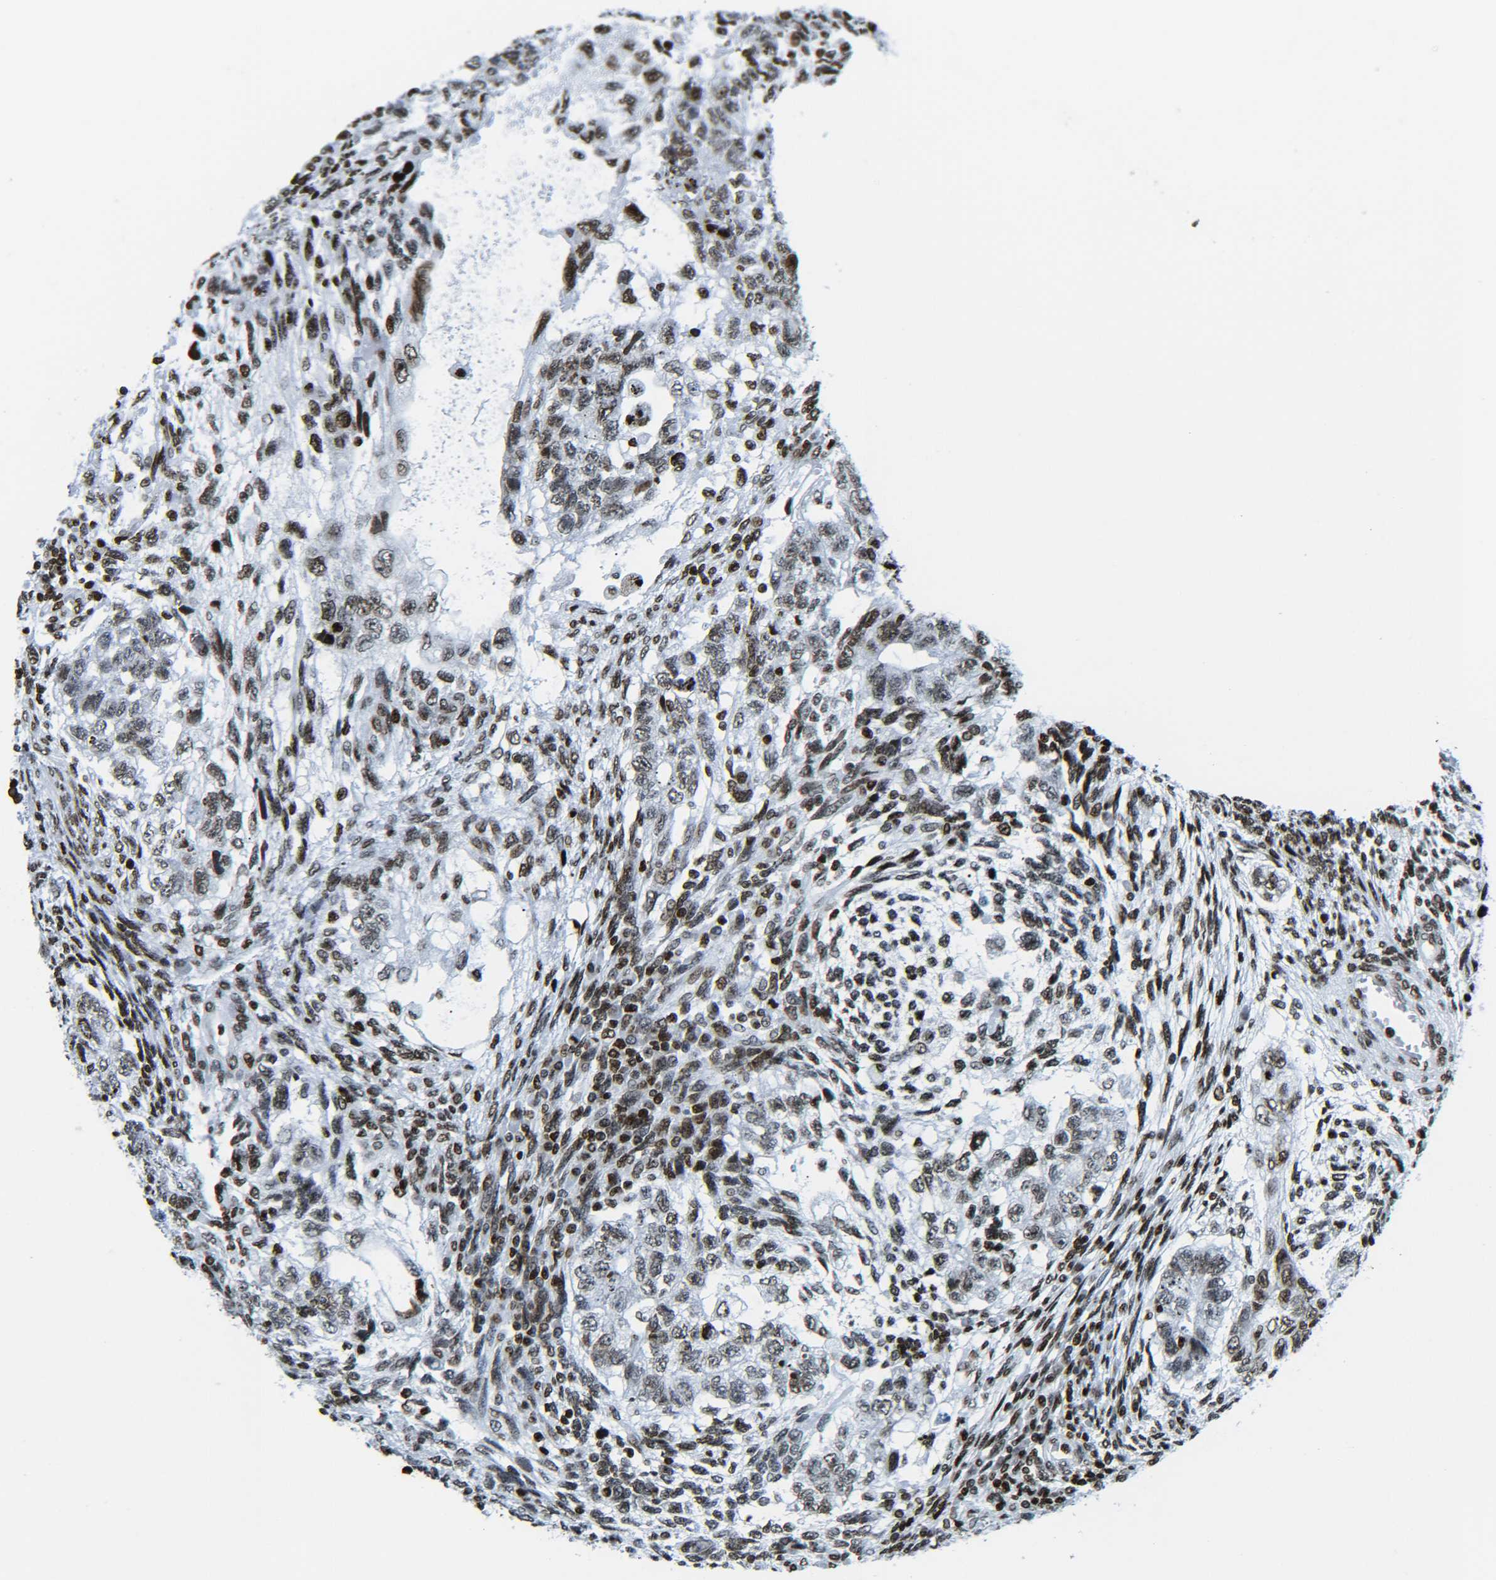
{"staining": {"intensity": "moderate", "quantity": "25%-75%", "location": "nuclear"}, "tissue": "testis cancer", "cell_type": "Tumor cells", "image_type": "cancer", "snomed": [{"axis": "morphology", "description": "Normal tissue, NOS"}, {"axis": "morphology", "description": "Carcinoma, Embryonal, NOS"}, {"axis": "topography", "description": "Testis"}], "caption": "IHC histopathology image of neoplastic tissue: human embryonal carcinoma (testis) stained using IHC reveals medium levels of moderate protein expression localized specifically in the nuclear of tumor cells, appearing as a nuclear brown color.", "gene": "H2AX", "patient": {"sex": "male", "age": 36}}